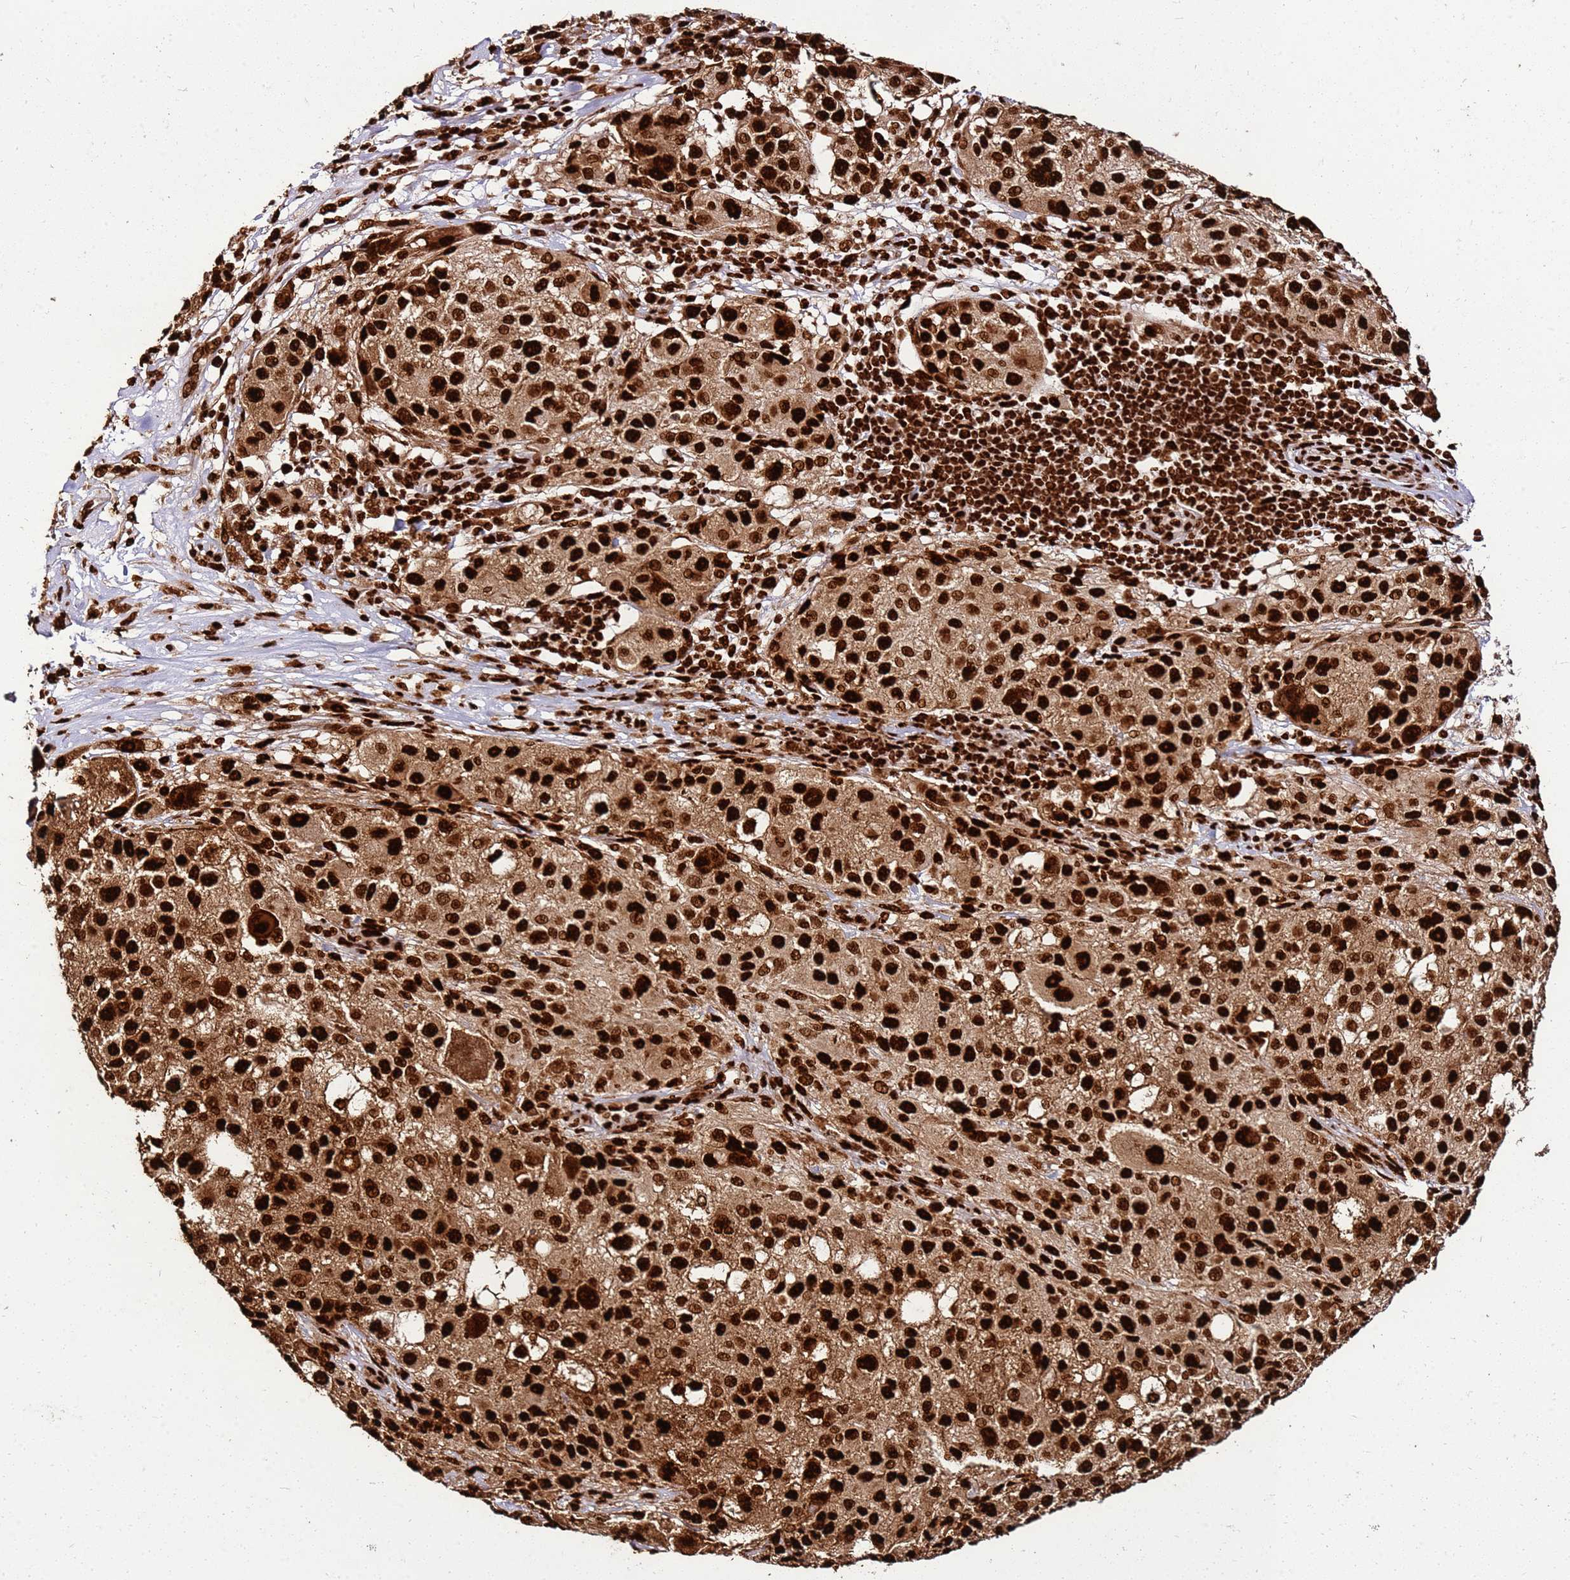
{"staining": {"intensity": "strong", "quantity": ">75%", "location": "cytoplasmic/membranous,nuclear"}, "tissue": "melanoma", "cell_type": "Tumor cells", "image_type": "cancer", "snomed": [{"axis": "morphology", "description": "Necrosis, NOS"}, {"axis": "morphology", "description": "Malignant melanoma, NOS"}, {"axis": "topography", "description": "Skin"}], "caption": "Melanoma stained for a protein reveals strong cytoplasmic/membranous and nuclear positivity in tumor cells. Using DAB (brown) and hematoxylin (blue) stains, captured at high magnification using brightfield microscopy.", "gene": "HNRNPAB", "patient": {"sex": "female", "age": 87}}